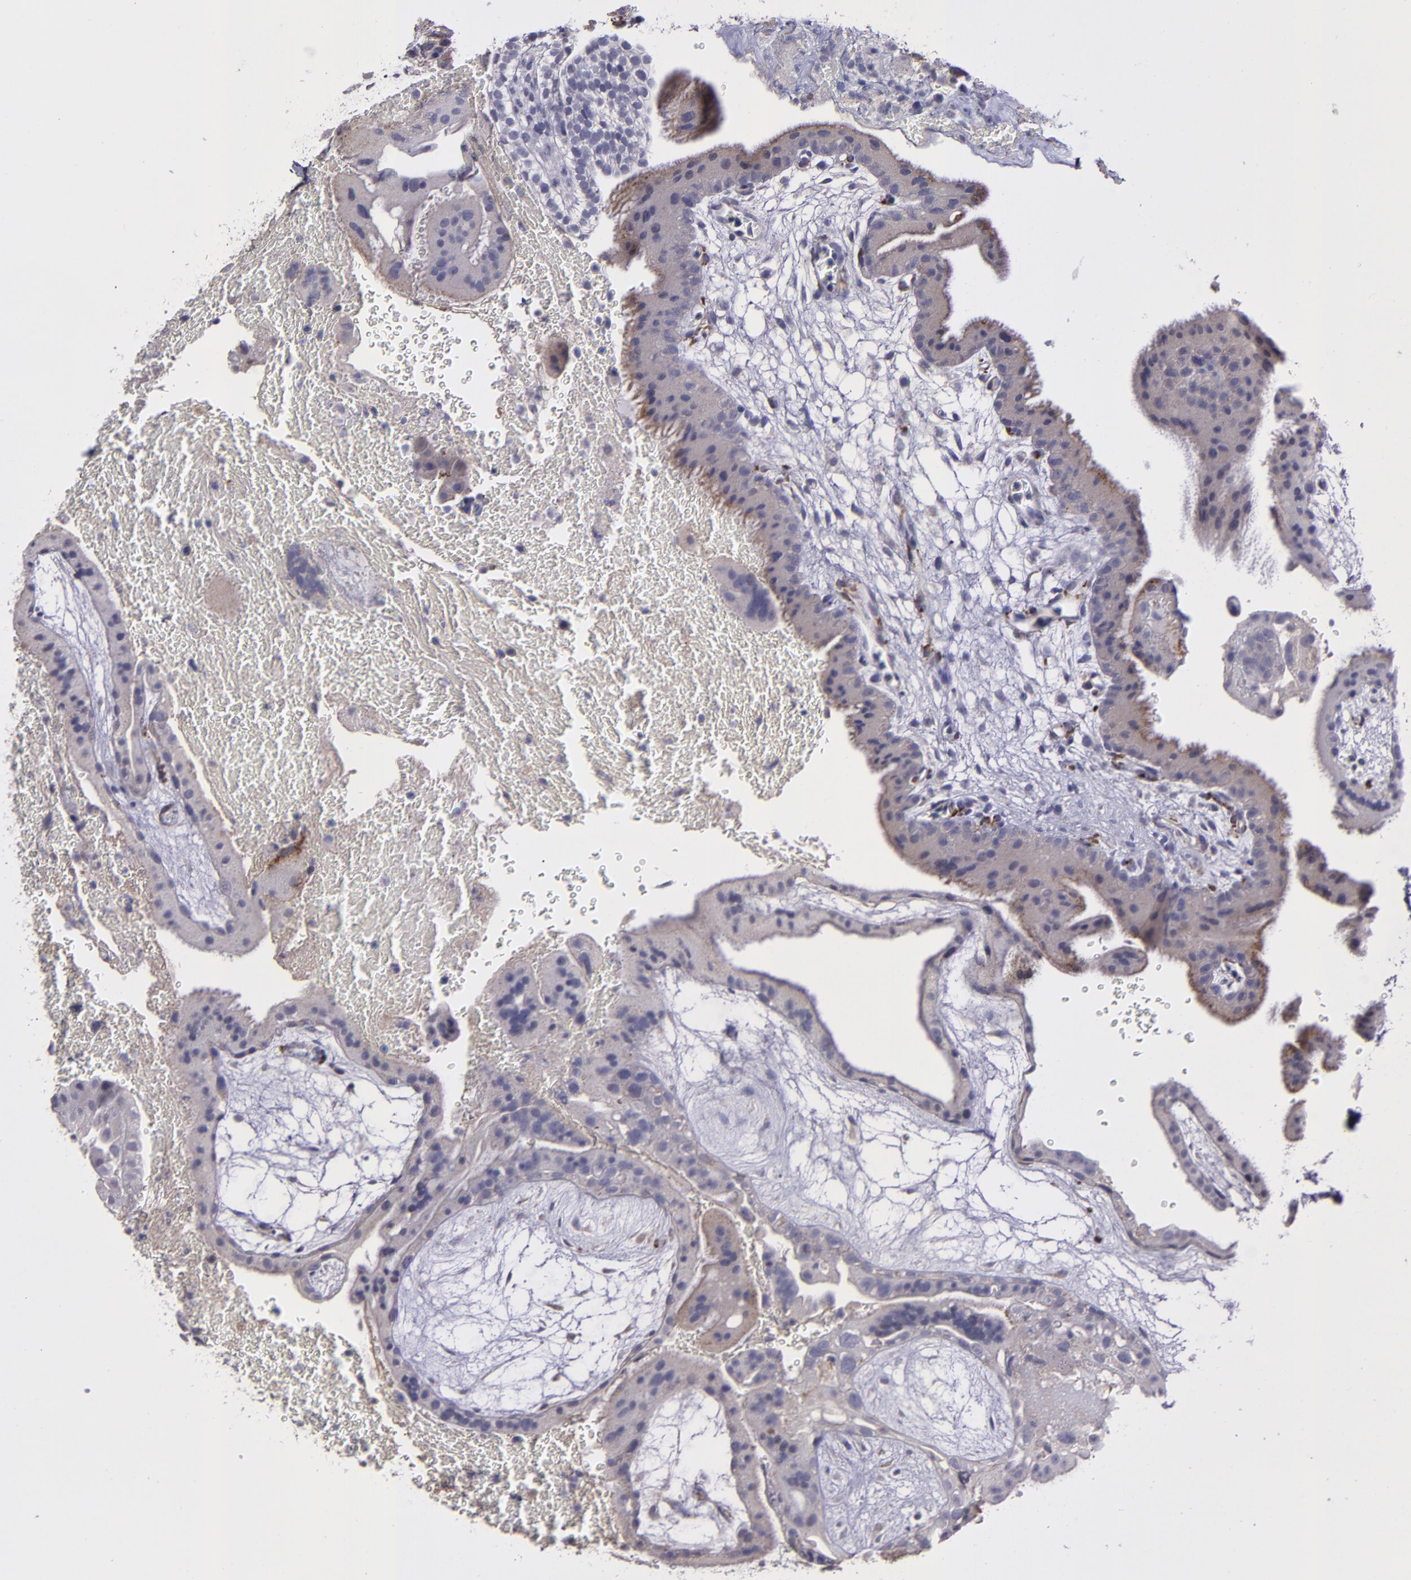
{"staining": {"intensity": "weak", "quantity": ">75%", "location": "cytoplasmic/membranous"}, "tissue": "placenta", "cell_type": "Trophoblastic cells", "image_type": "normal", "snomed": [{"axis": "morphology", "description": "Normal tissue, NOS"}, {"axis": "topography", "description": "Placenta"}], "caption": "Protein positivity by immunohistochemistry (IHC) shows weak cytoplasmic/membranous expression in about >75% of trophoblastic cells in unremarkable placenta. The staining was performed using DAB (3,3'-diaminobenzidine), with brown indicating positive protein expression. Nuclei are stained blue with hematoxylin.", "gene": "MASP1", "patient": {"sex": "female", "age": 19}}